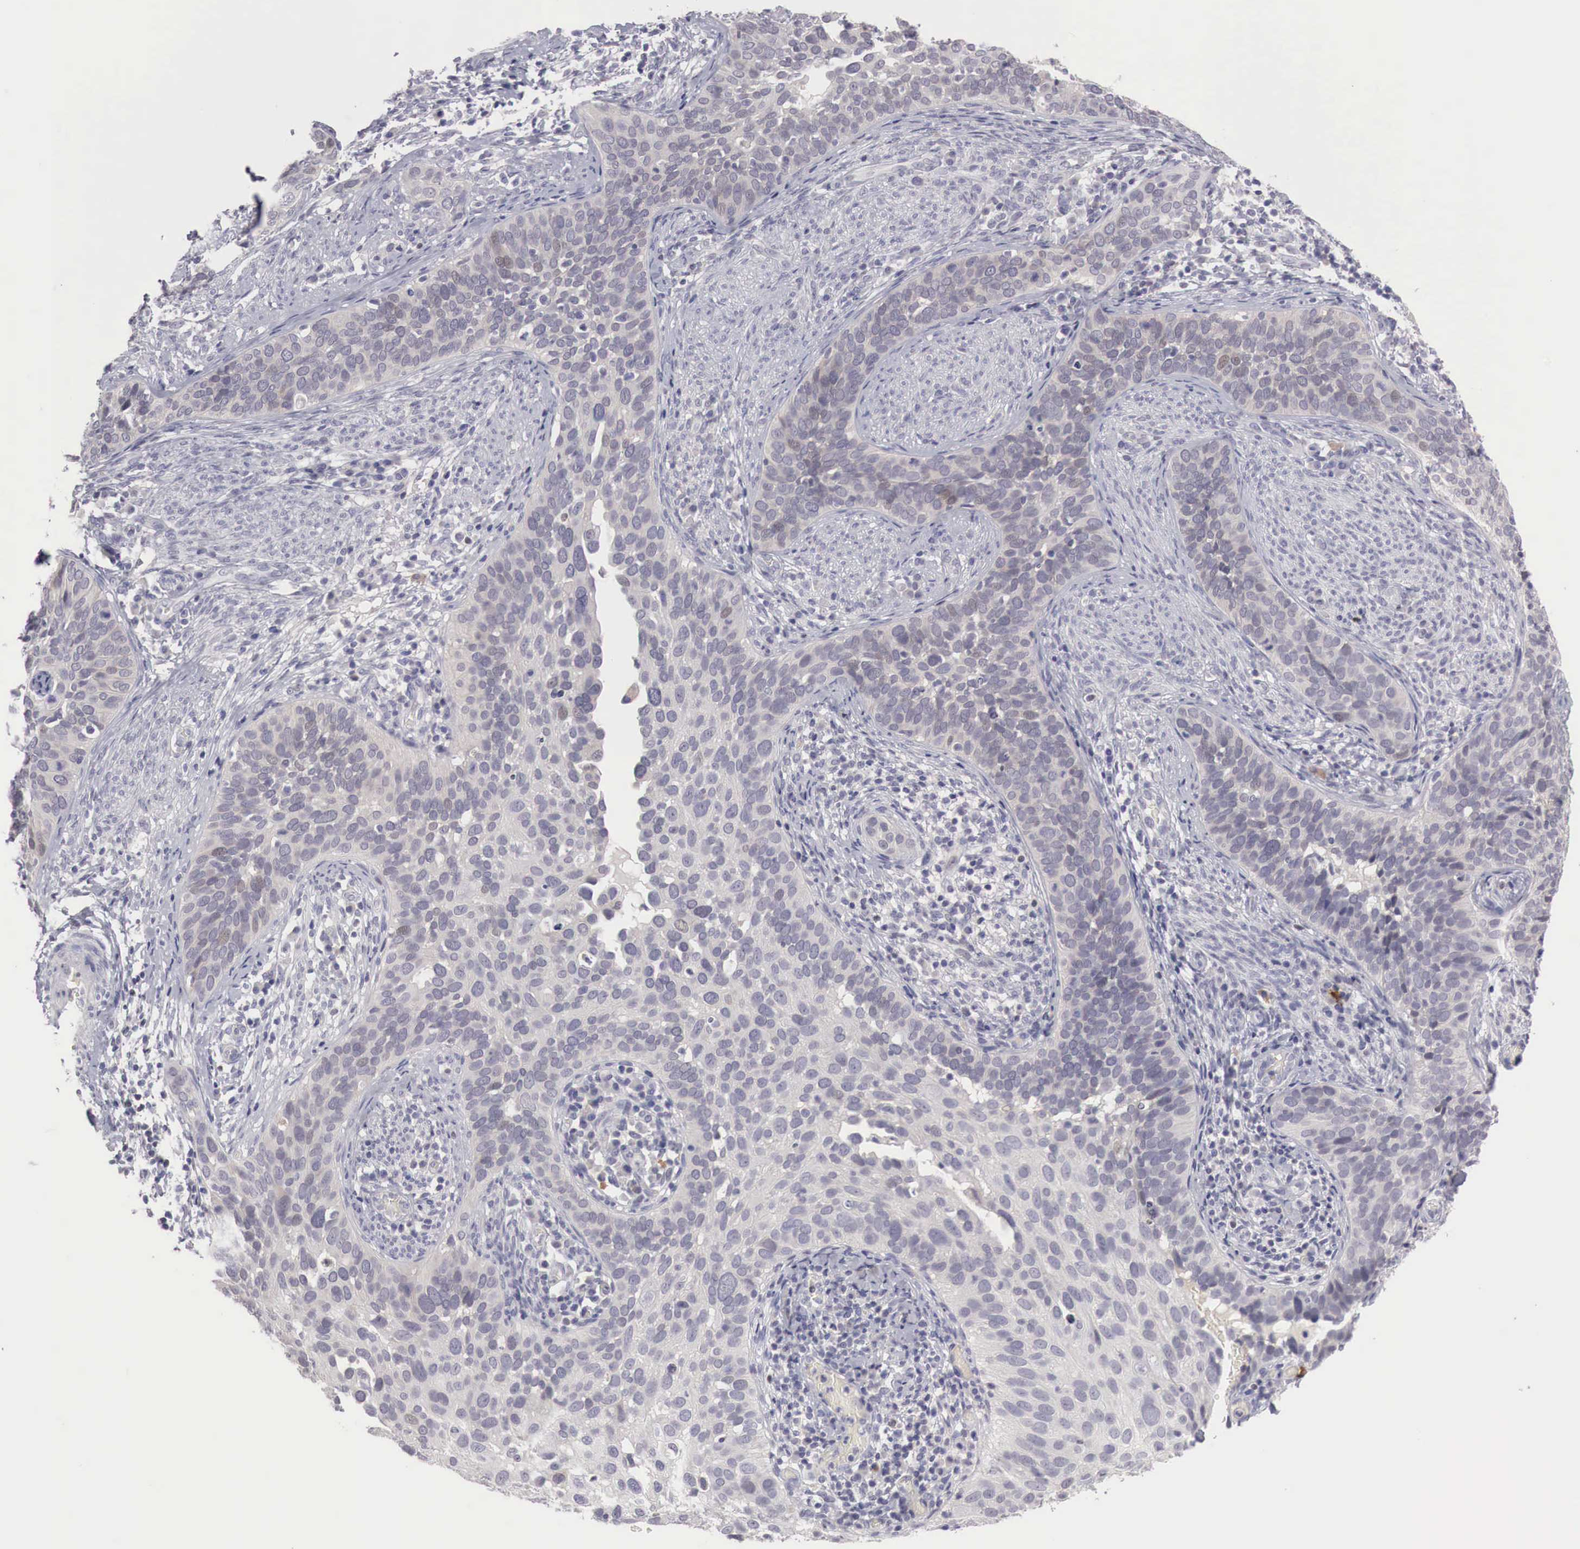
{"staining": {"intensity": "negative", "quantity": "none", "location": "none"}, "tissue": "cervical cancer", "cell_type": "Tumor cells", "image_type": "cancer", "snomed": [{"axis": "morphology", "description": "Squamous cell carcinoma, NOS"}, {"axis": "topography", "description": "Cervix"}], "caption": "This micrograph is of cervical cancer (squamous cell carcinoma) stained with immunohistochemistry (IHC) to label a protein in brown with the nuclei are counter-stained blue. There is no expression in tumor cells.", "gene": "GATA1", "patient": {"sex": "female", "age": 31}}